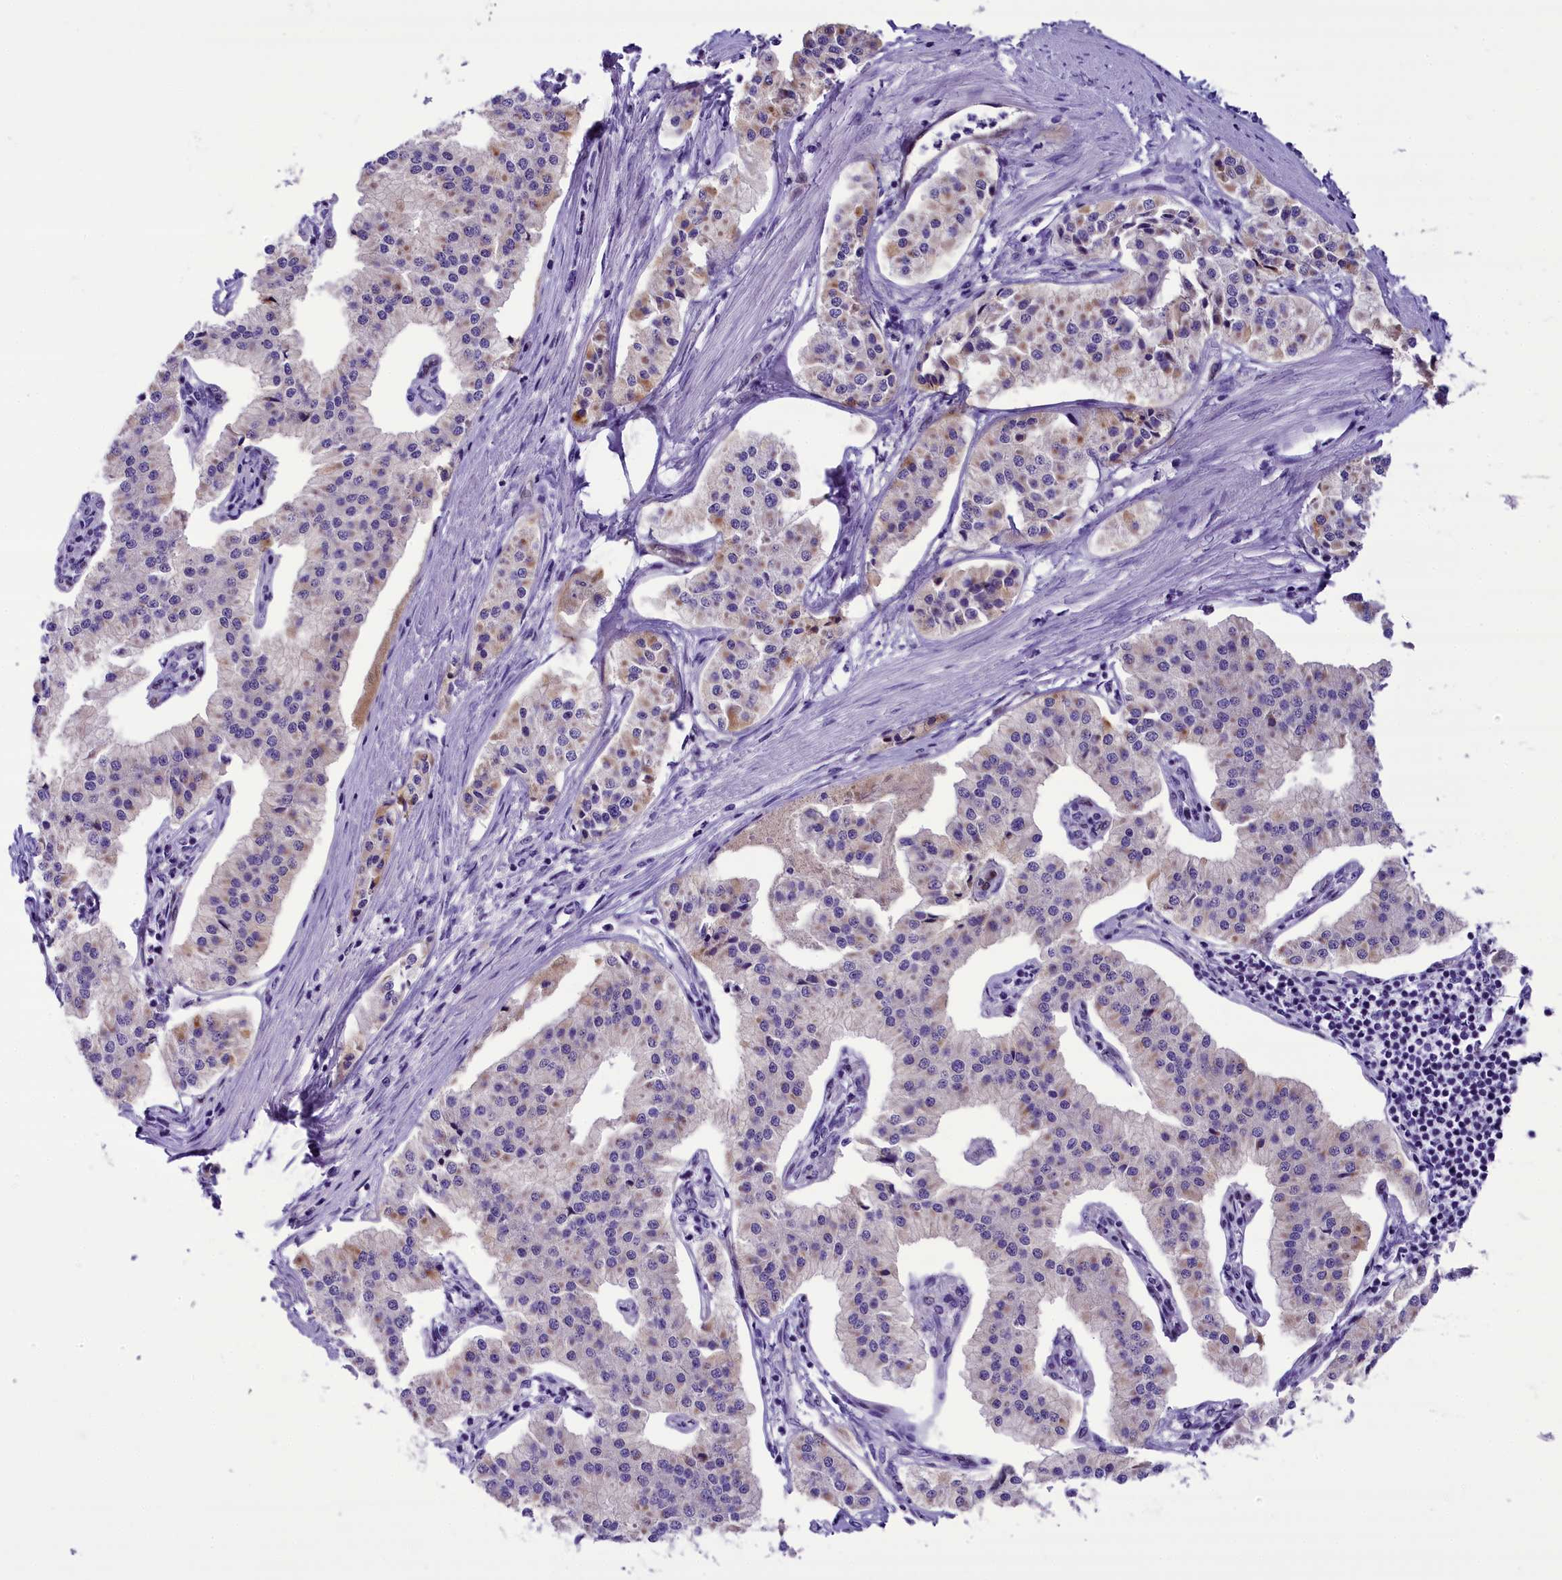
{"staining": {"intensity": "weak", "quantity": "<25%", "location": "cytoplasmic/membranous"}, "tissue": "pancreatic cancer", "cell_type": "Tumor cells", "image_type": "cancer", "snomed": [{"axis": "morphology", "description": "Adenocarcinoma, NOS"}, {"axis": "topography", "description": "Pancreas"}], "caption": "IHC photomicrograph of neoplastic tissue: human pancreatic cancer (adenocarcinoma) stained with DAB shows no significant protein expression in tumor cells.", "gene": "PRR15", "patient": {"sex": "female", "age": 50}}